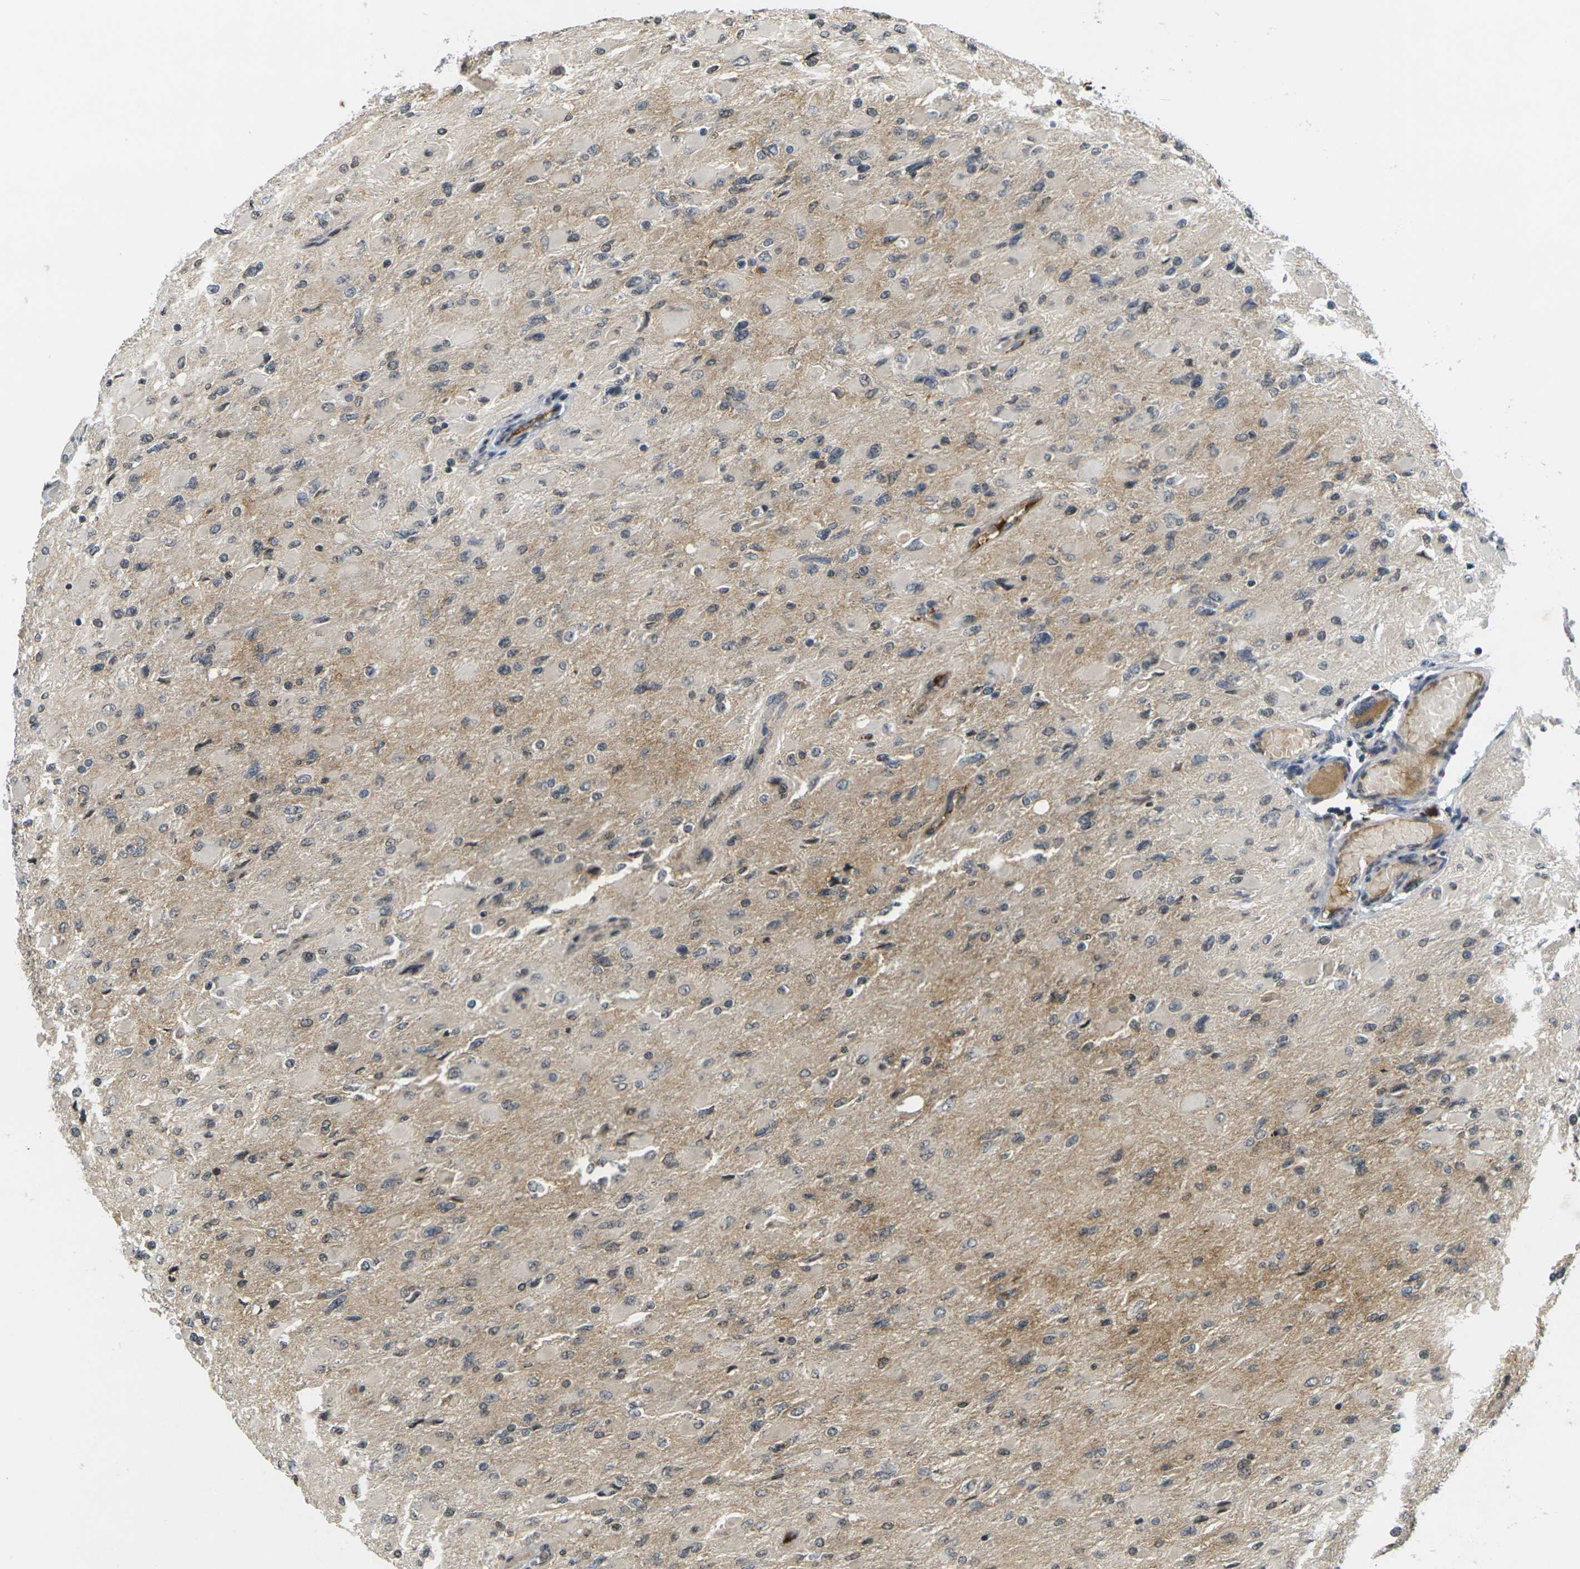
{"staining": {"intensity": "negative", "quantity": "none", "location": "none"}, "tissue": "glioma", "cell_type": "Tumor cells", "image_type": "cancer", "snomed": [{"axis": "morphology", "description": "Glioma, malignant, High grade"}, {"axis": "topography", "description": "Cerebral cortex"}], "caption": "This micrograph is of malignant high-grade glioma stained with immunohistochemistry to label a protein in brown with the nuclei are counter-stained blue. There is no staining in tumor cells.", "gene": "C1QC", "patient": {"sex": "female", "age": 36}}